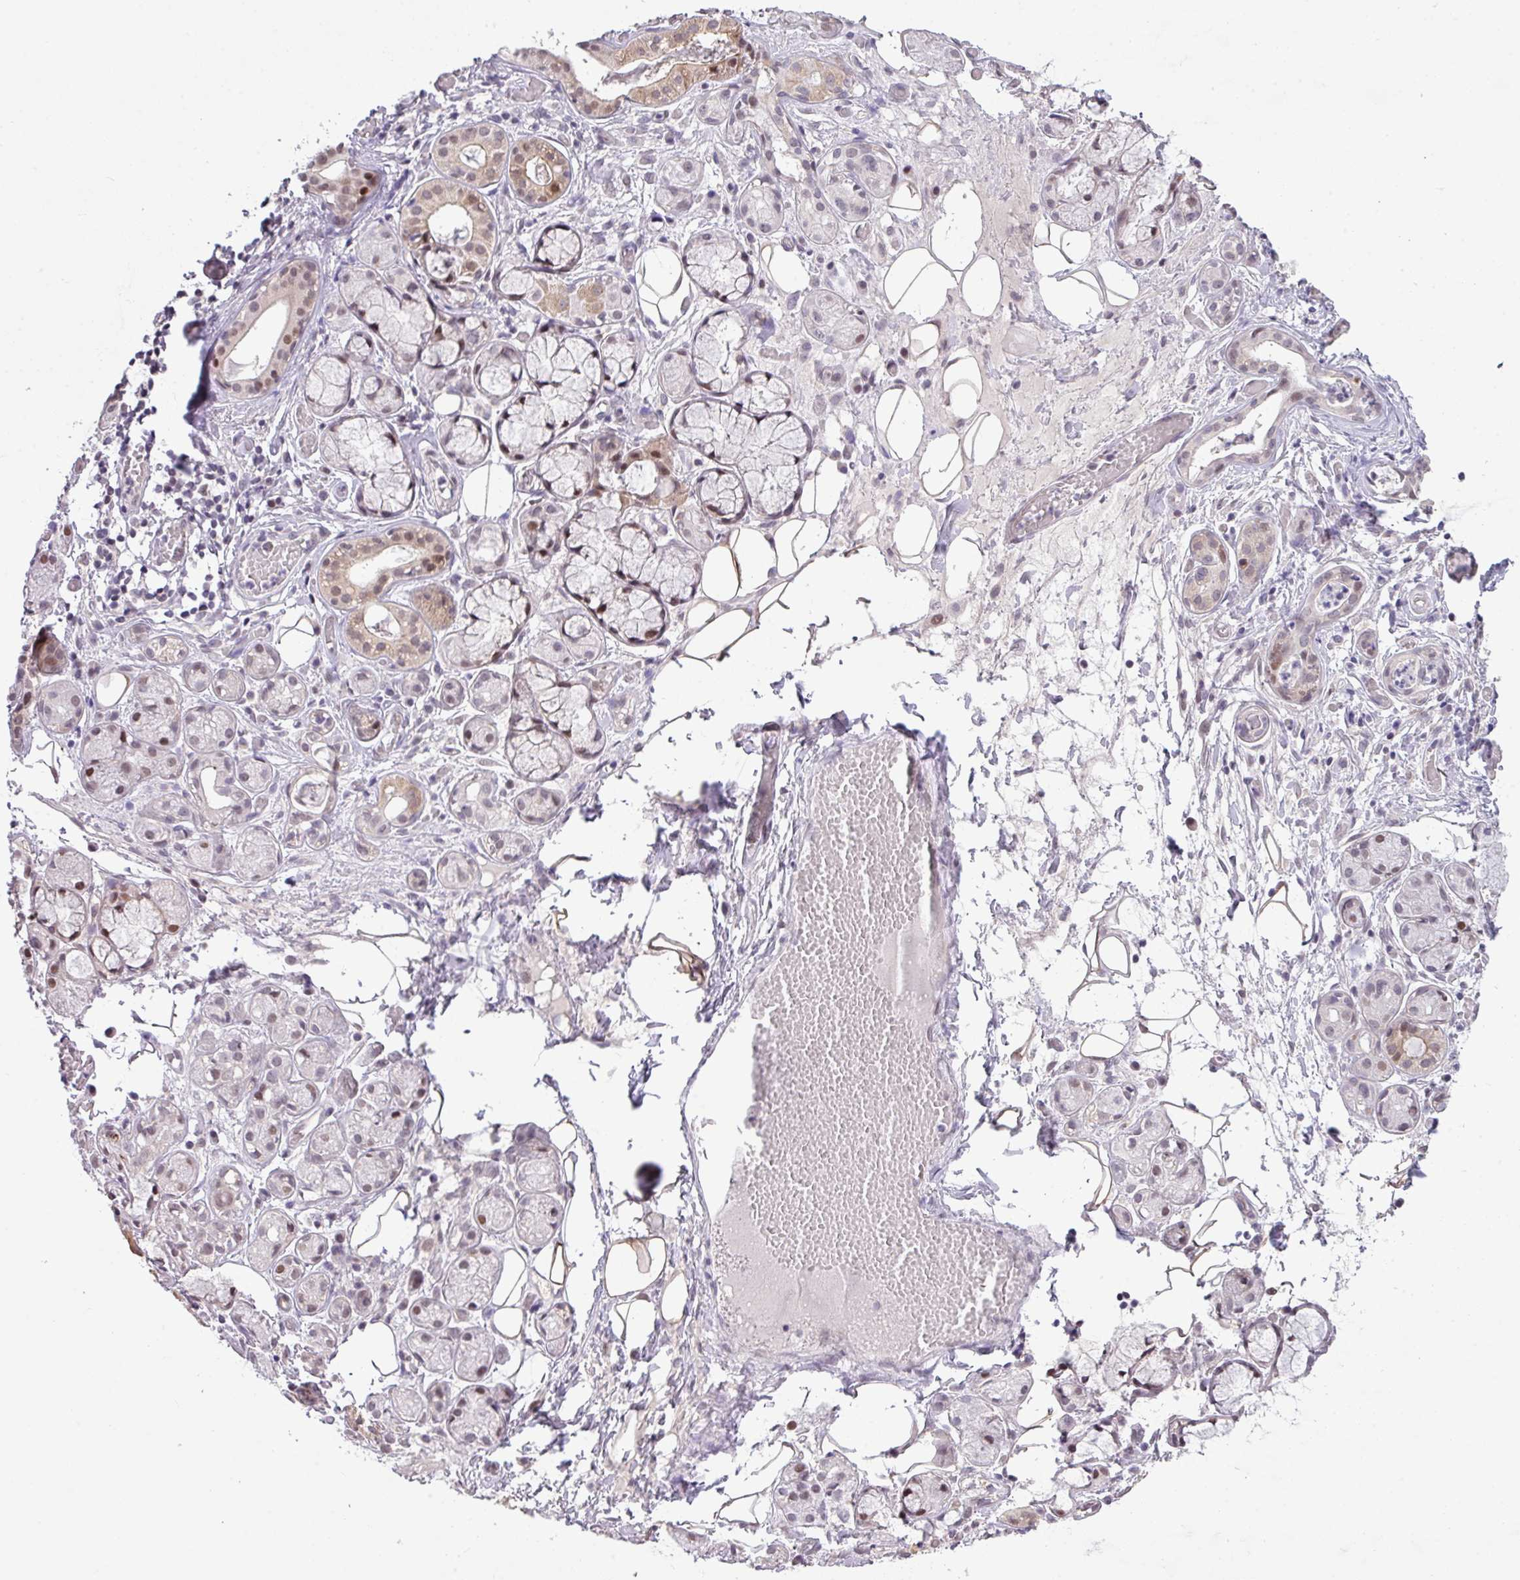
{"staining": {"intensity": "moderate", "quantity": "<25%", "location": "cytoplasmic/membranous,nuclear"}, "tissue": "salivary gland", "cell_type": "Glandular cells", "image_type": "normal", "snomed": [{"axis": "morphology", "description": "Normal tissue, NOS"}, {"axis": "topography", "description": "Salivary gland"}], "caption": "Brown immunohistochemical staining in benign salivary gland reveals moderate cytoplasmic/membranous,nuclear positivity in about <25% of glandular cells.", "gene": "ANKRD13B", "patient": {"sex": "male", "age": 82}}